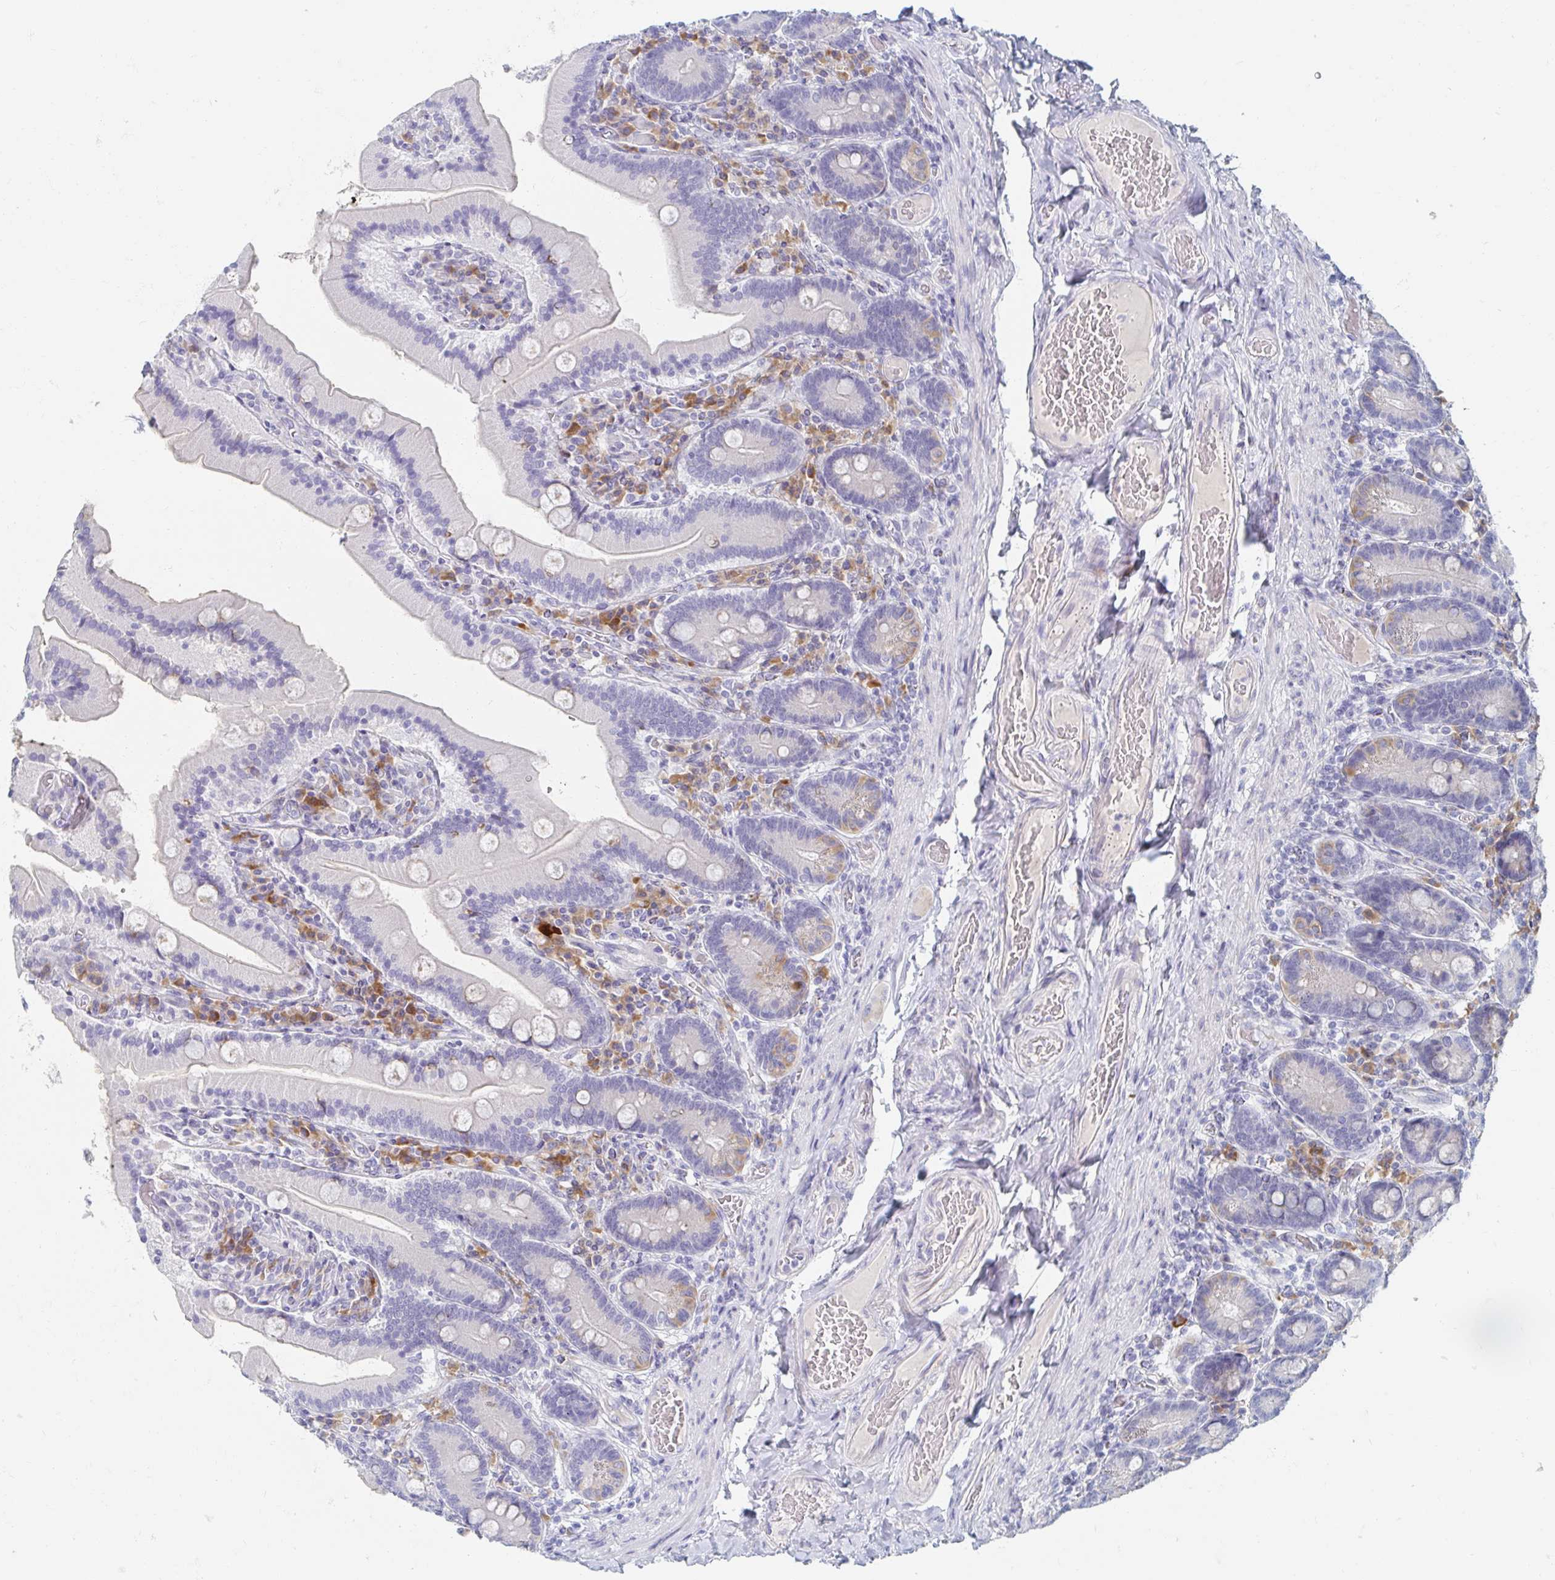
{"staining": {"intensity": "negative", "quantity": "none", "location": "none"}, "tissue": "duodenum", "cell_type": "Glandular cells", "image_type": "normal", "snomed": [{"axis": "morphology", "description": "Normal tissue, NOS"}, {"axis": "topography", "description": "Duodenum"}], "caption": "The photomicrograph reveals no staining of glandular cells in benign duodenum.", "gene": "MYLK2", "patient": {"sex": "female", "age": 62}}